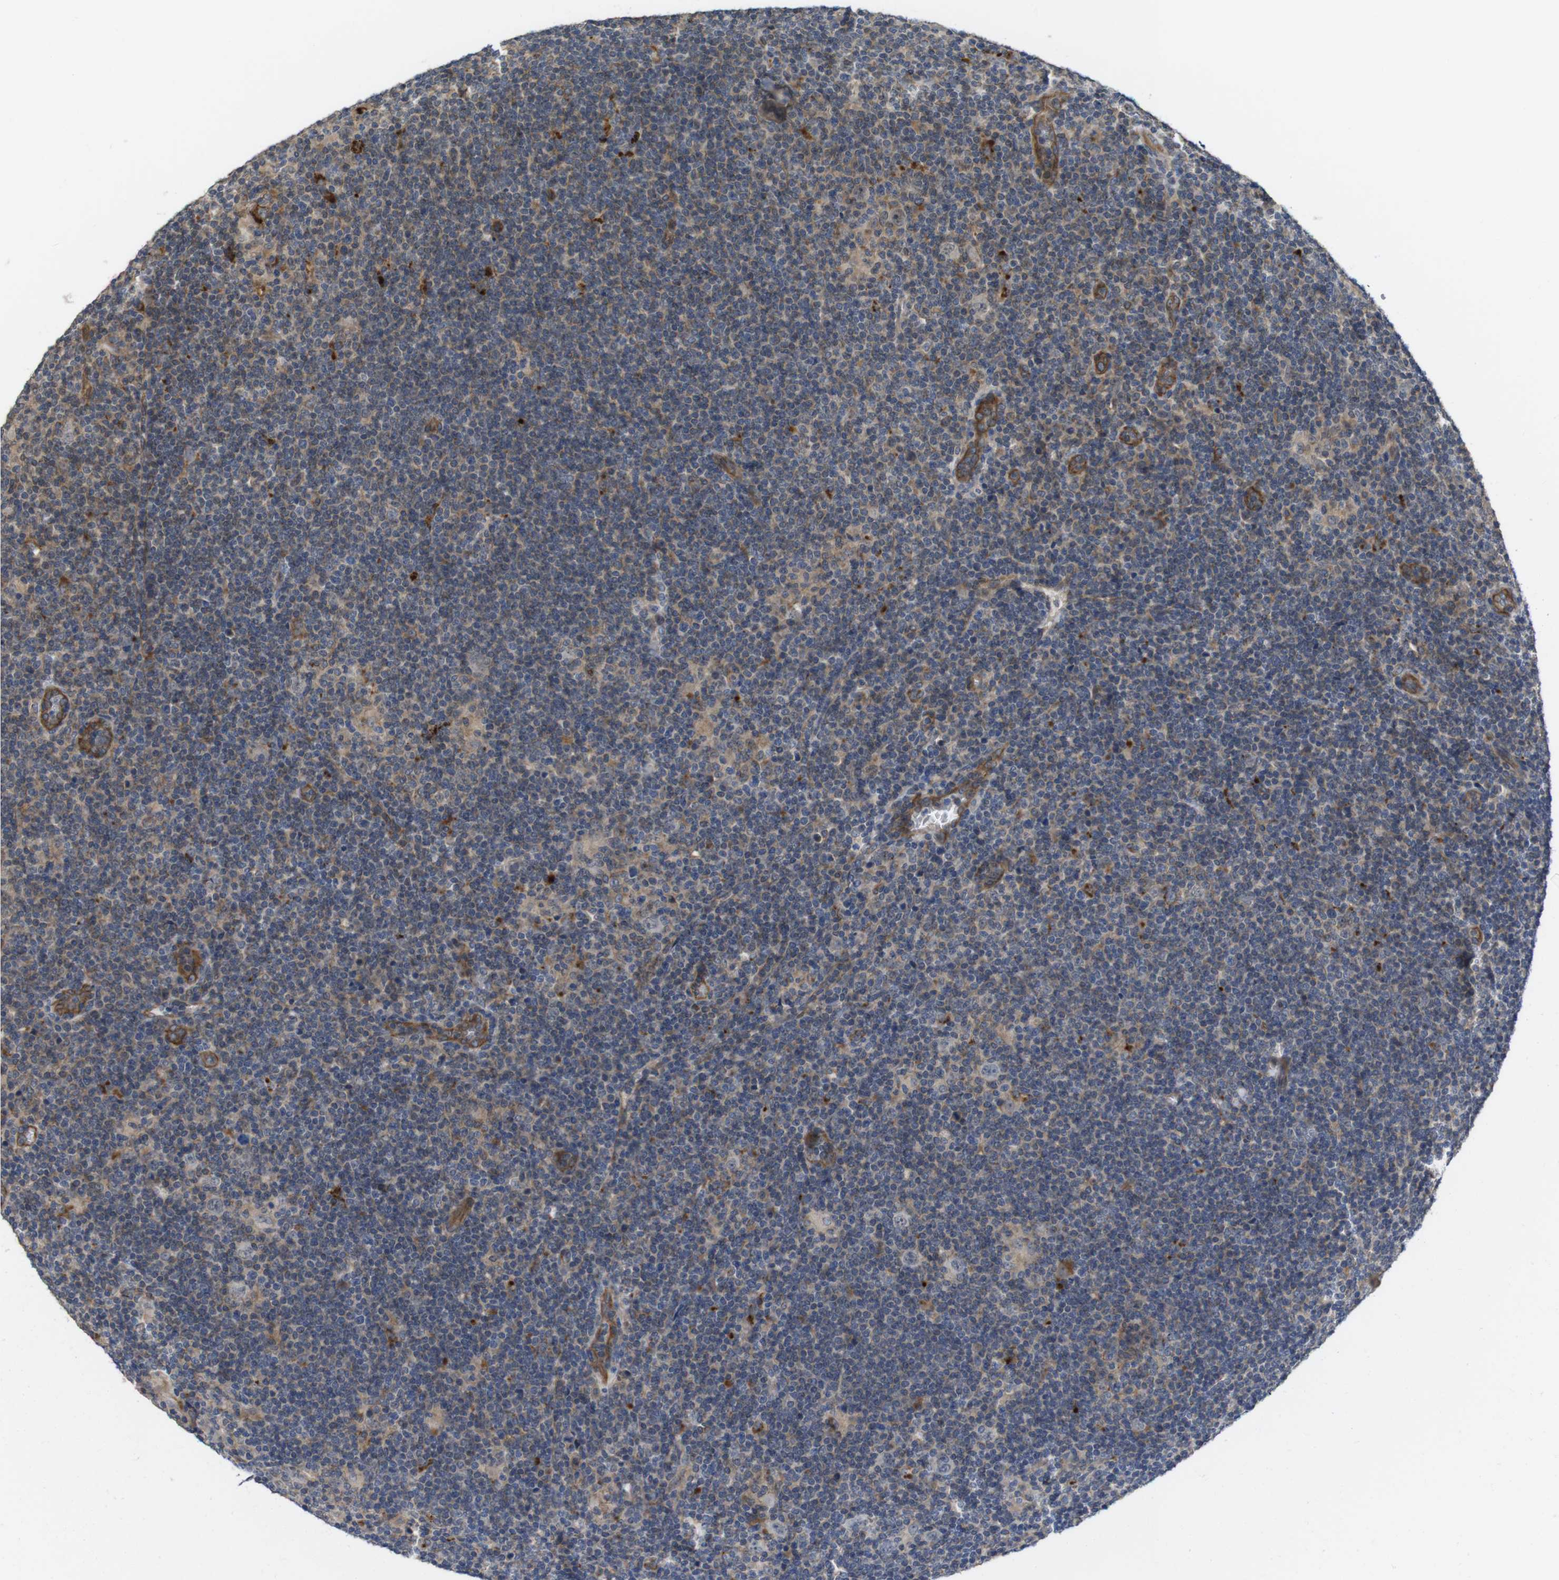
{"staining": {"intensity": "negative", "quantity": "none", "location": "none"}, "tissue": "lymphoma", "cell_type": "Tumor cells", "image_type": "cancer", "snomed": [{"axis": "morphology", "description": "Hodgkin's disease, NOS"}, {"axis": "topography", "description": "Lymph node"}], "caption": "This is a histopathology image of IHC staining of Hodgkin's disease, which shows no positivity in tumor cells.", "gene": "ZDHHC5", "patient": {"sex": "female", "age": 57}}